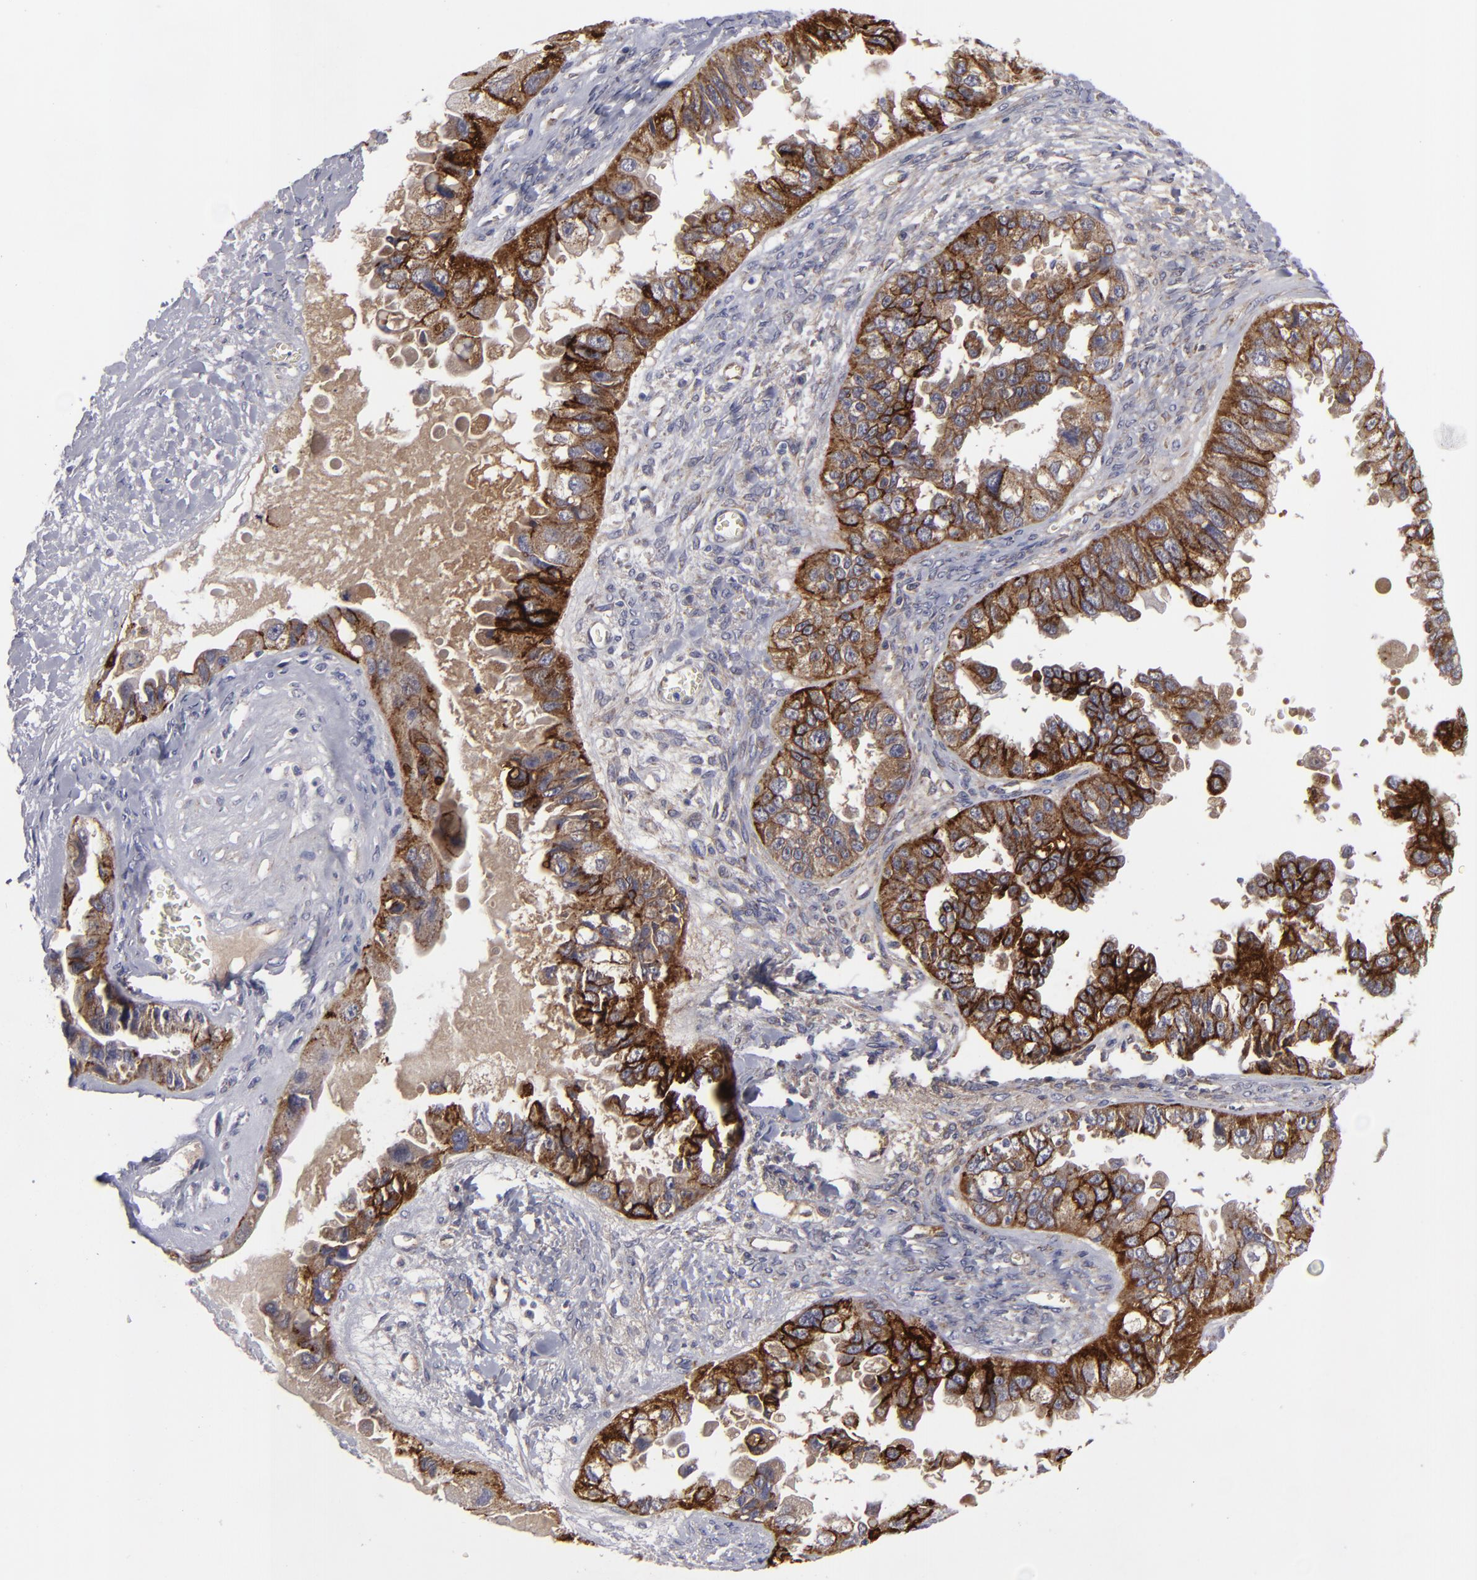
{"staining": {"intensity": "moderate", "quantity": "25%-75%", "location": "cytoplasmic/membranous"}, "tissue": "ovarian cancer", "cell_type": "Tumor cells", "image_type": "cancer", "snomed": [{"axis": "morphology", "description": "Carcinoma, endometroid"}, {"axis": "topography", "description": "Ovary"}], "caption": "Immunohistochemistry (IHC) (DAB) staining of human ovarian cancer (endometroid carcinoma) exhibits moderate cytoplasmic/membranous protein positivity in approximately 25%-75% of tumor cells.", "gene": "ALCAM", "patient": {"sex": "female", "age": 85}}